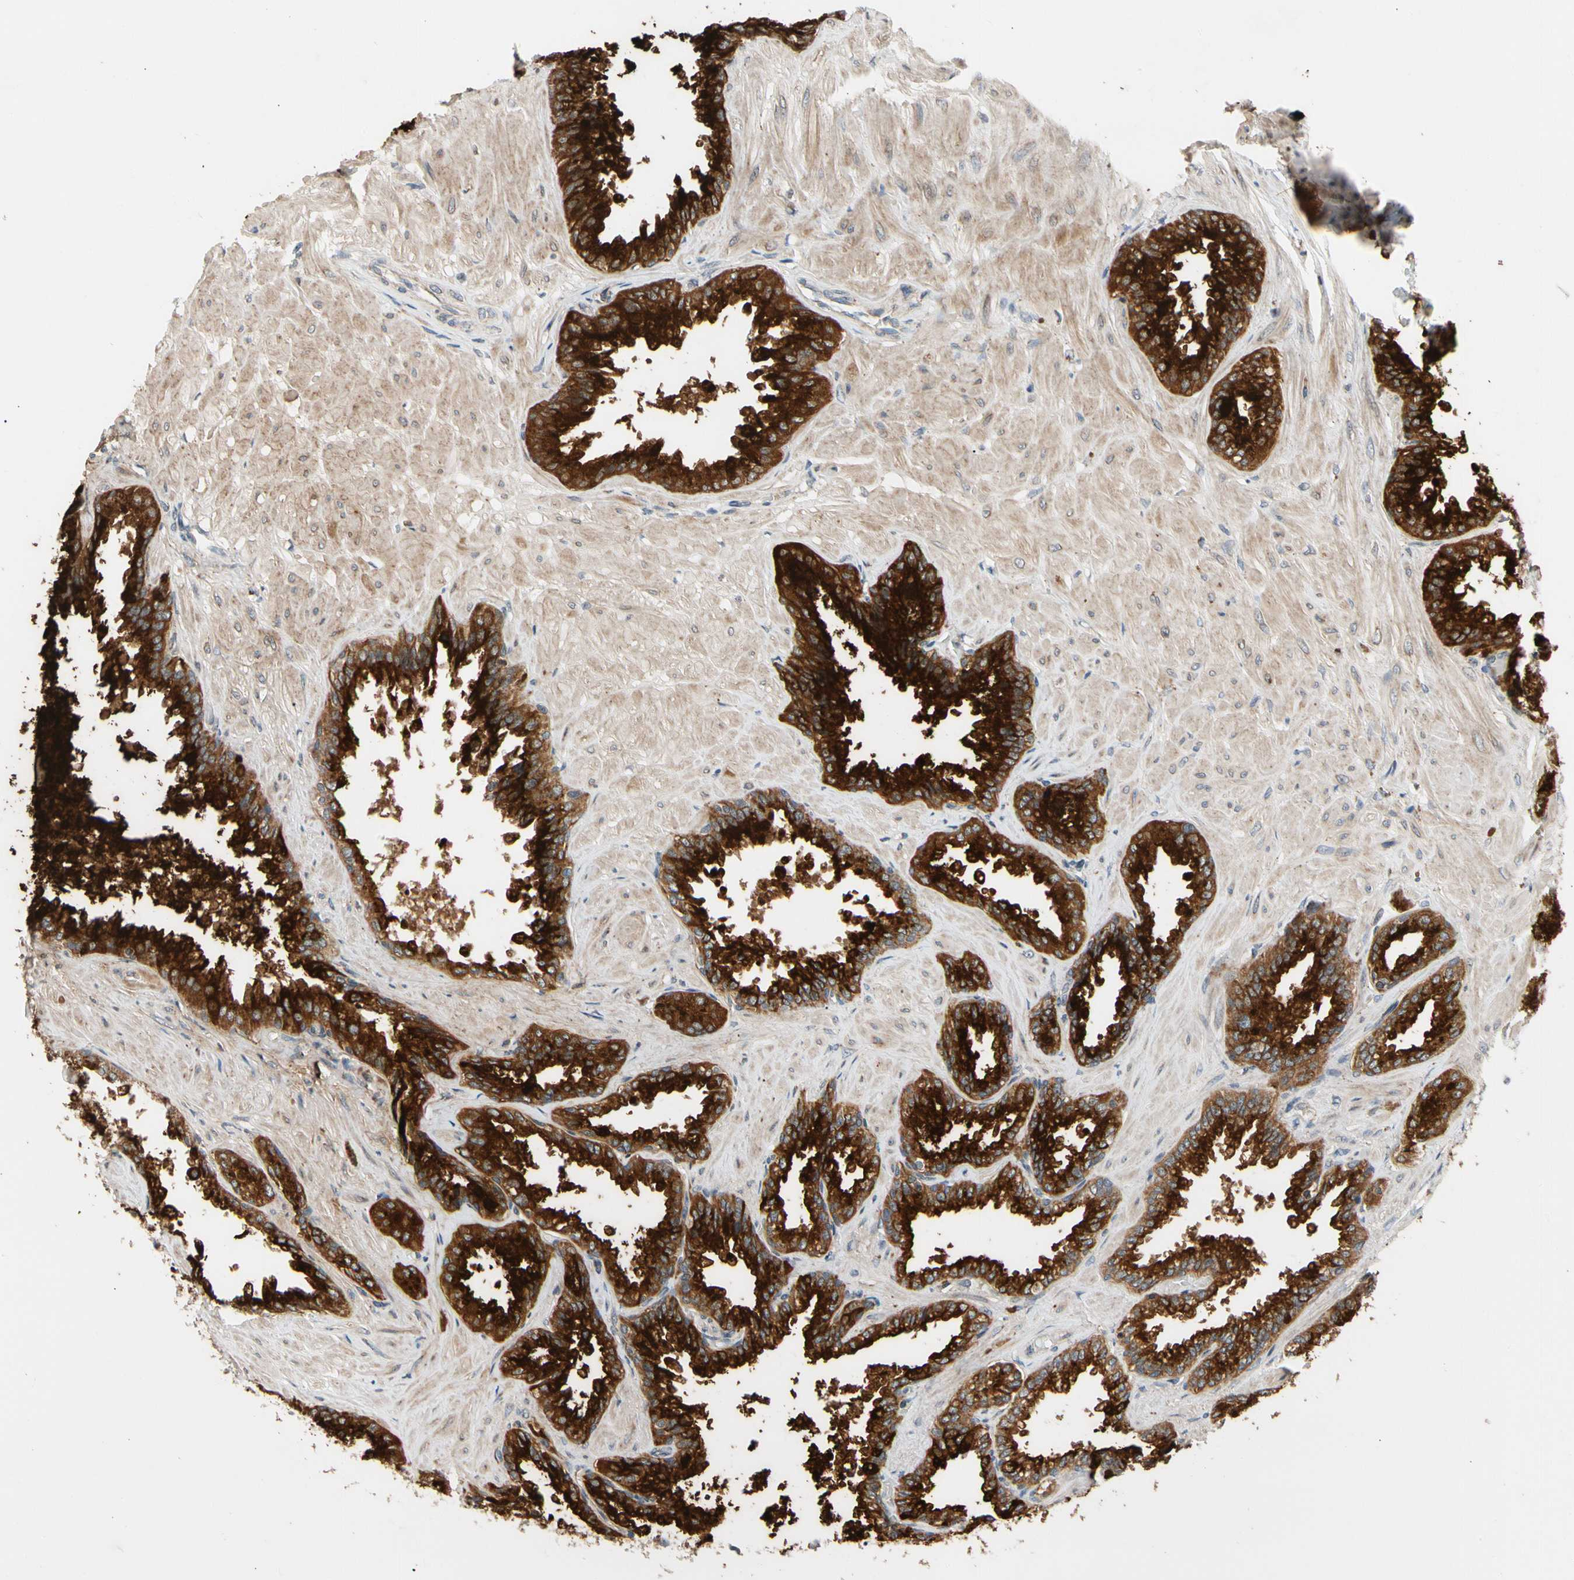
{"staining": {"intensity": "strong", "quantity": ">75%", "location": "cytoplasmic/membranous"}, "tissue": "seminal vesicle", "cell_type": "Glandular cells", "image_type": "normal", "snomed": [{"axis": "morphology", "description": "Normal tissue, NOS"}, {"axis": "topography", "description": "Seminal veicle"}], "caption": "Protein staining by immunohistochemistry displays strong cytoplasmic/membranous staining in approximately >75% of glandular cells in normal seminal vesicle.", "gene": "KHDC4", "patient": {"sex": "male", "age": 46}}